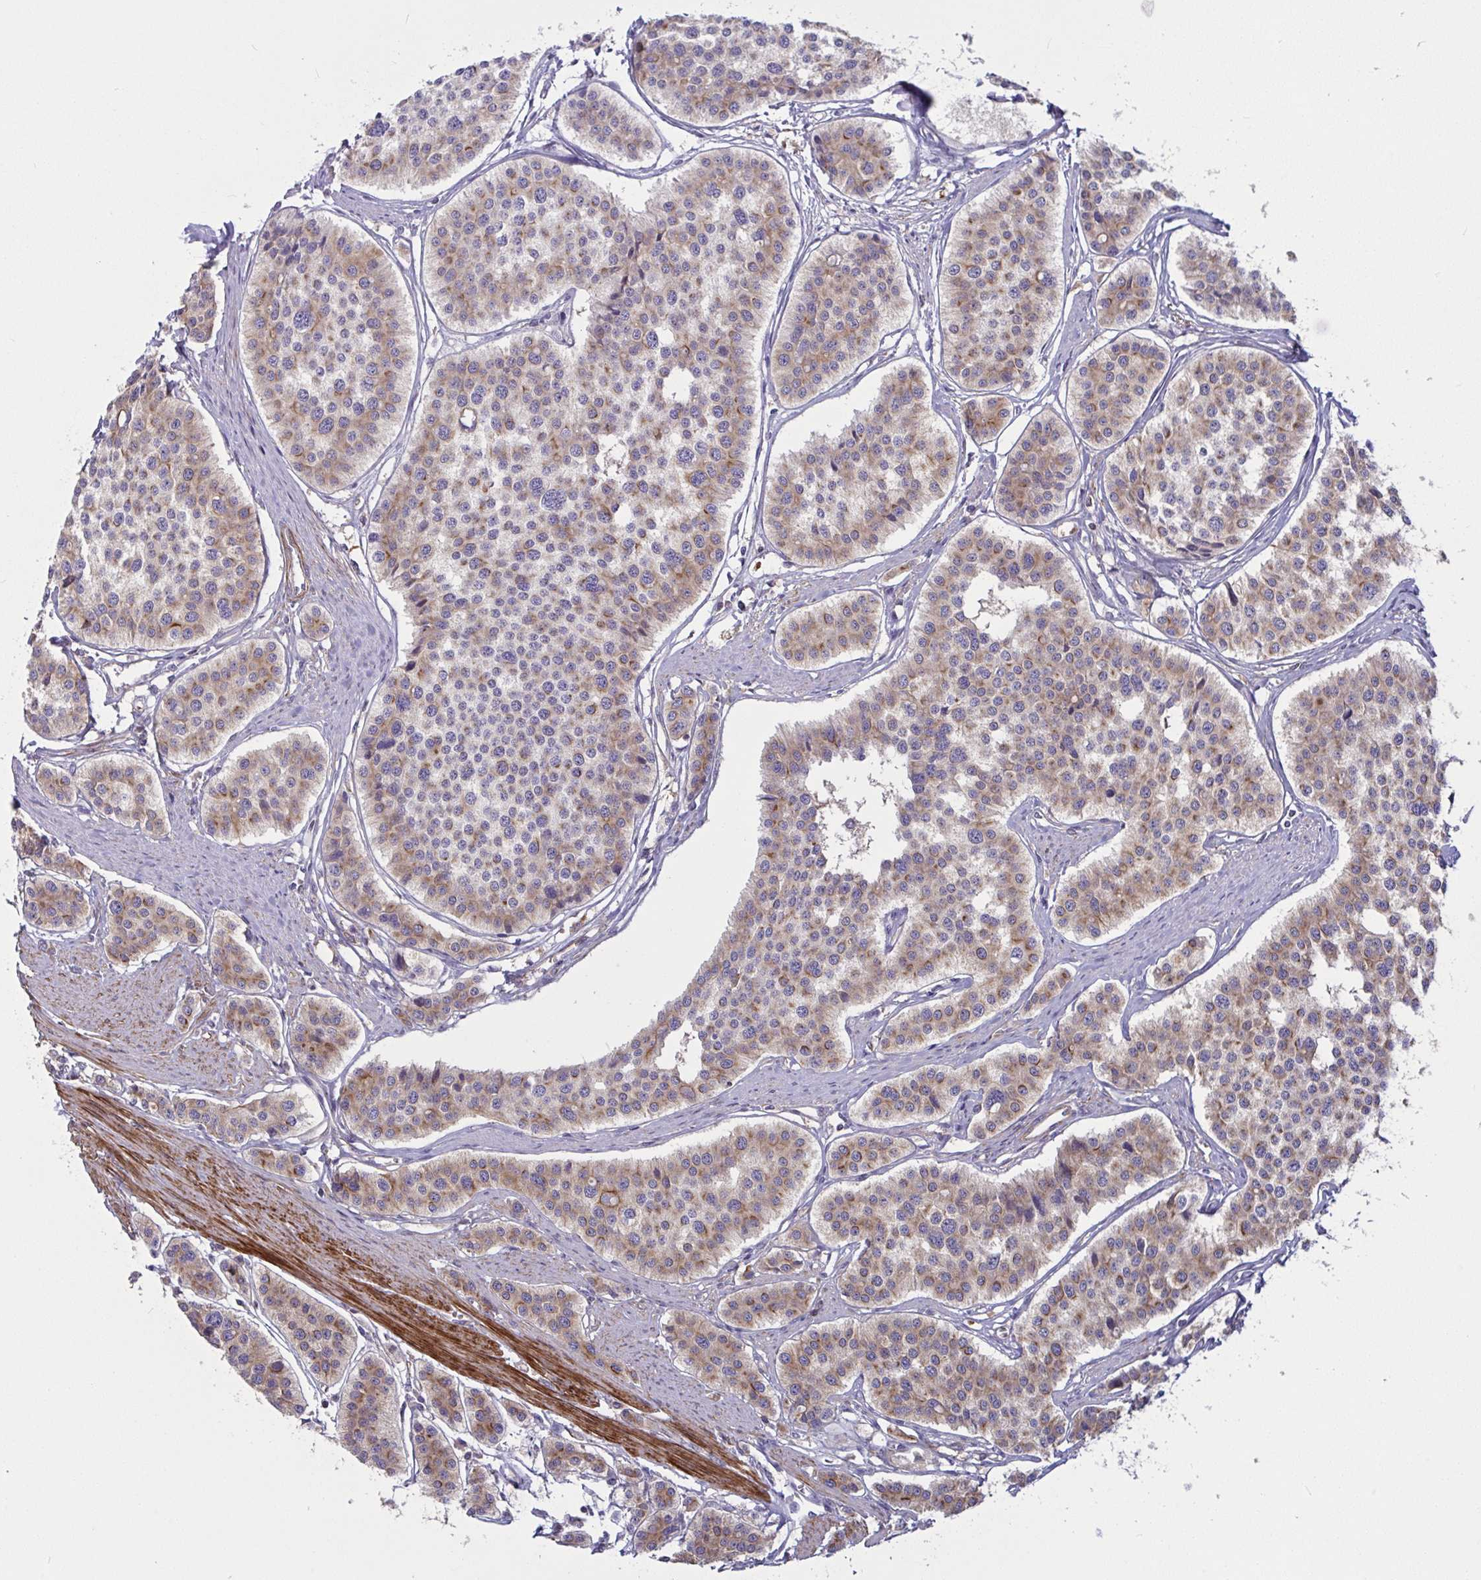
{"staining": {"intensity": "moderate", "quantity": ">75%", "location": "cytoplasmic/membranous"}, "tissue": "carcinoid", "cell_type": "Tumor cells", "image_type": "cancer", "snomed": [{"axis": "morphology", "description": "Carcinoid, malignant, NOS"}, {"axis": "topography", "description": "Small intestine"}], "caption": "The image exhibits a brown stain indicating the presence of a protein in the cytoplasmic/membranous of tumor cells in carcinoid (malignant).", "gene": "TANK", "patient": {"sex": "male", "age": 60}}